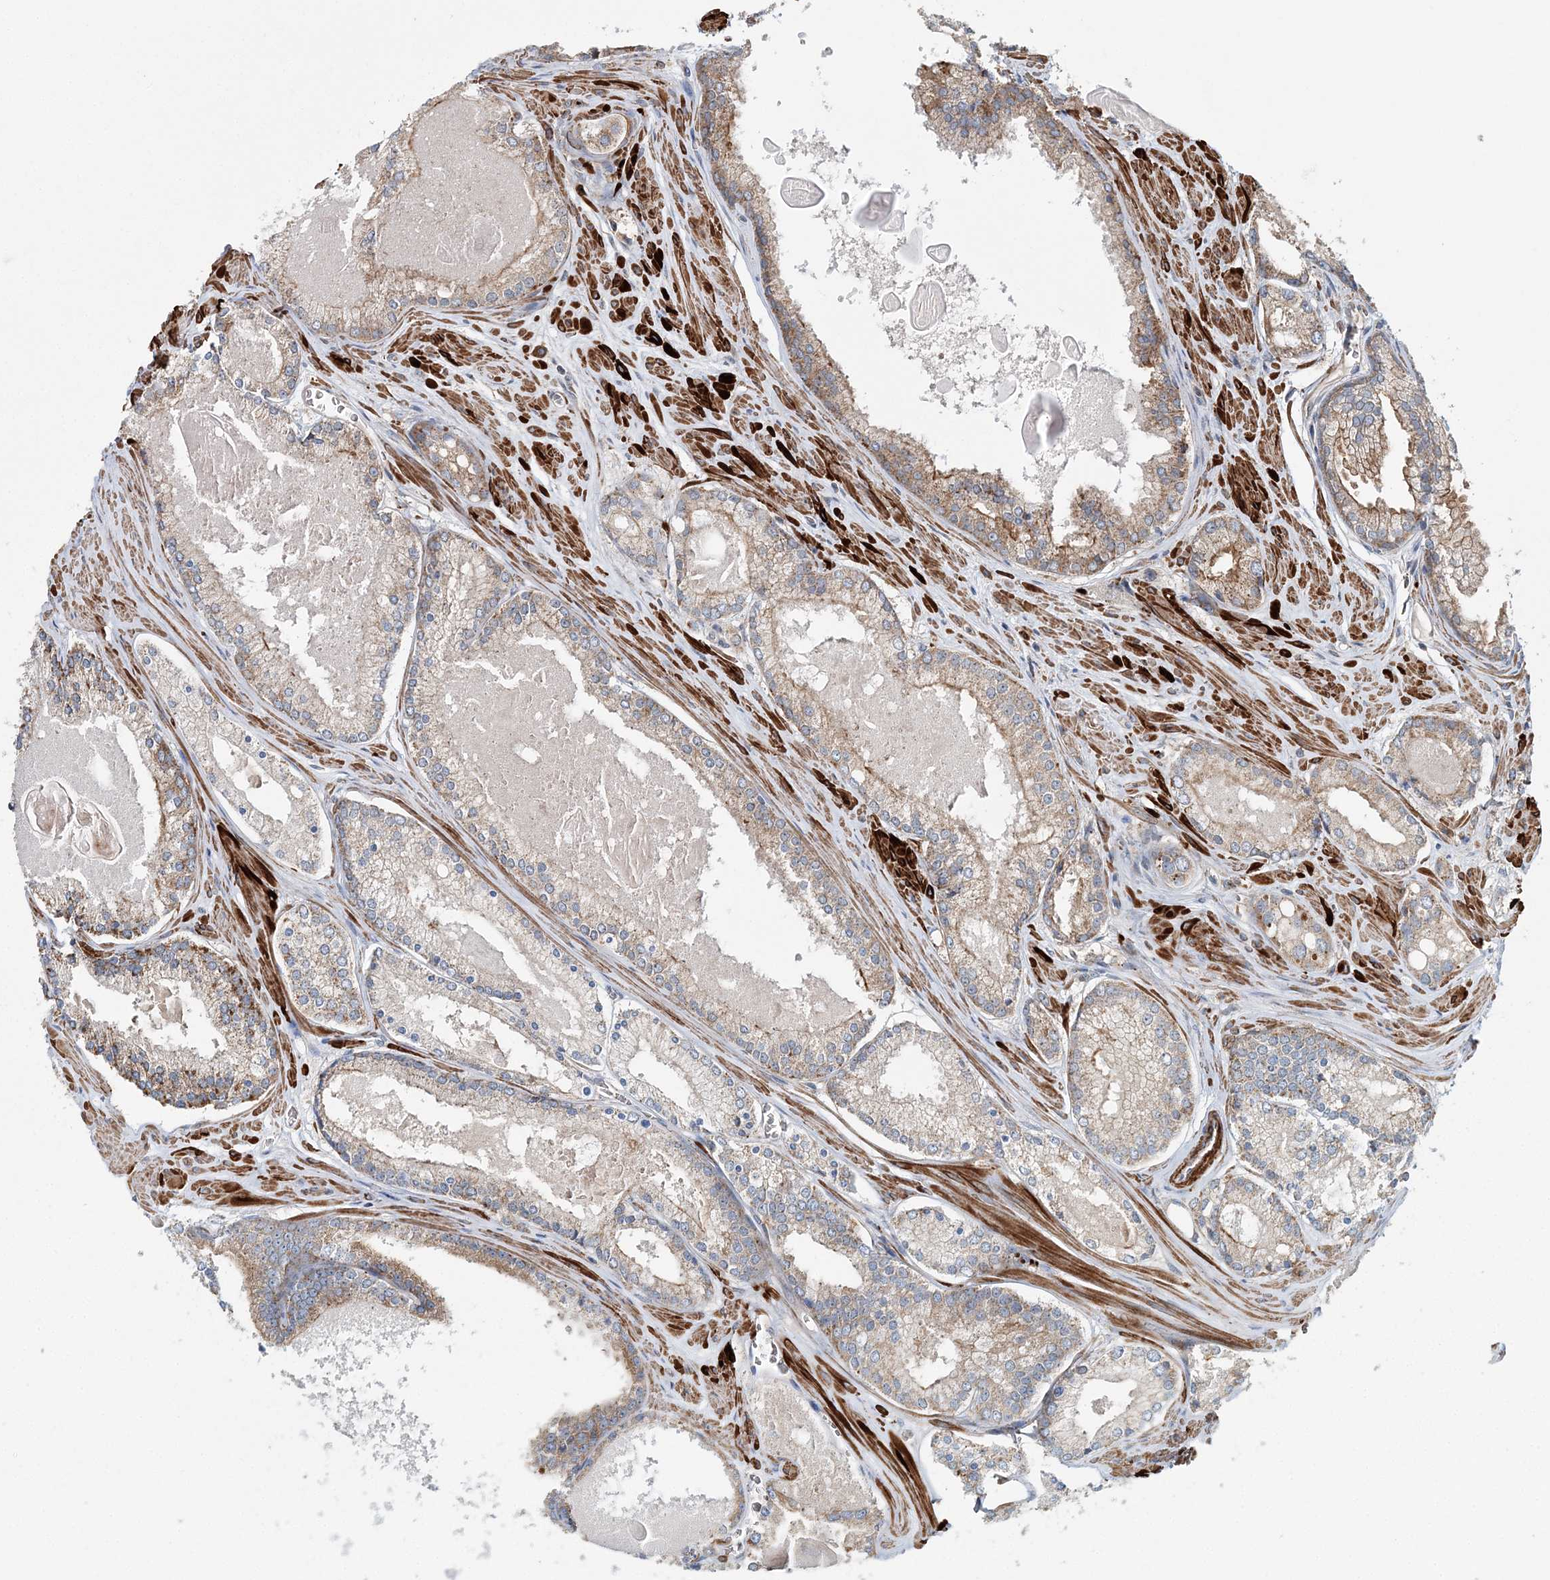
{"staining": {"intensity": "moderate", "quantity": "25%-75%", "location": "cytoplasmic/membranous"}, "tissue": "prostate cancer", "cell_type": "Tumor cells", "image_type": "cancer", "snomed": [{"axis": "morphology", "description": "Adenocarcinoma, Low grade"}, {"axis": "topography", "description": "Prostate"}], "caption": "Protein staining of prostate cancer (low-grade adenocarcinoma) tissue demonstrates moderate cytoplasmic/membranous positivity in about 25%-75% of tumor cells.", "gene": "TTI1", "patient": {"sex": "male", "age": 54}}